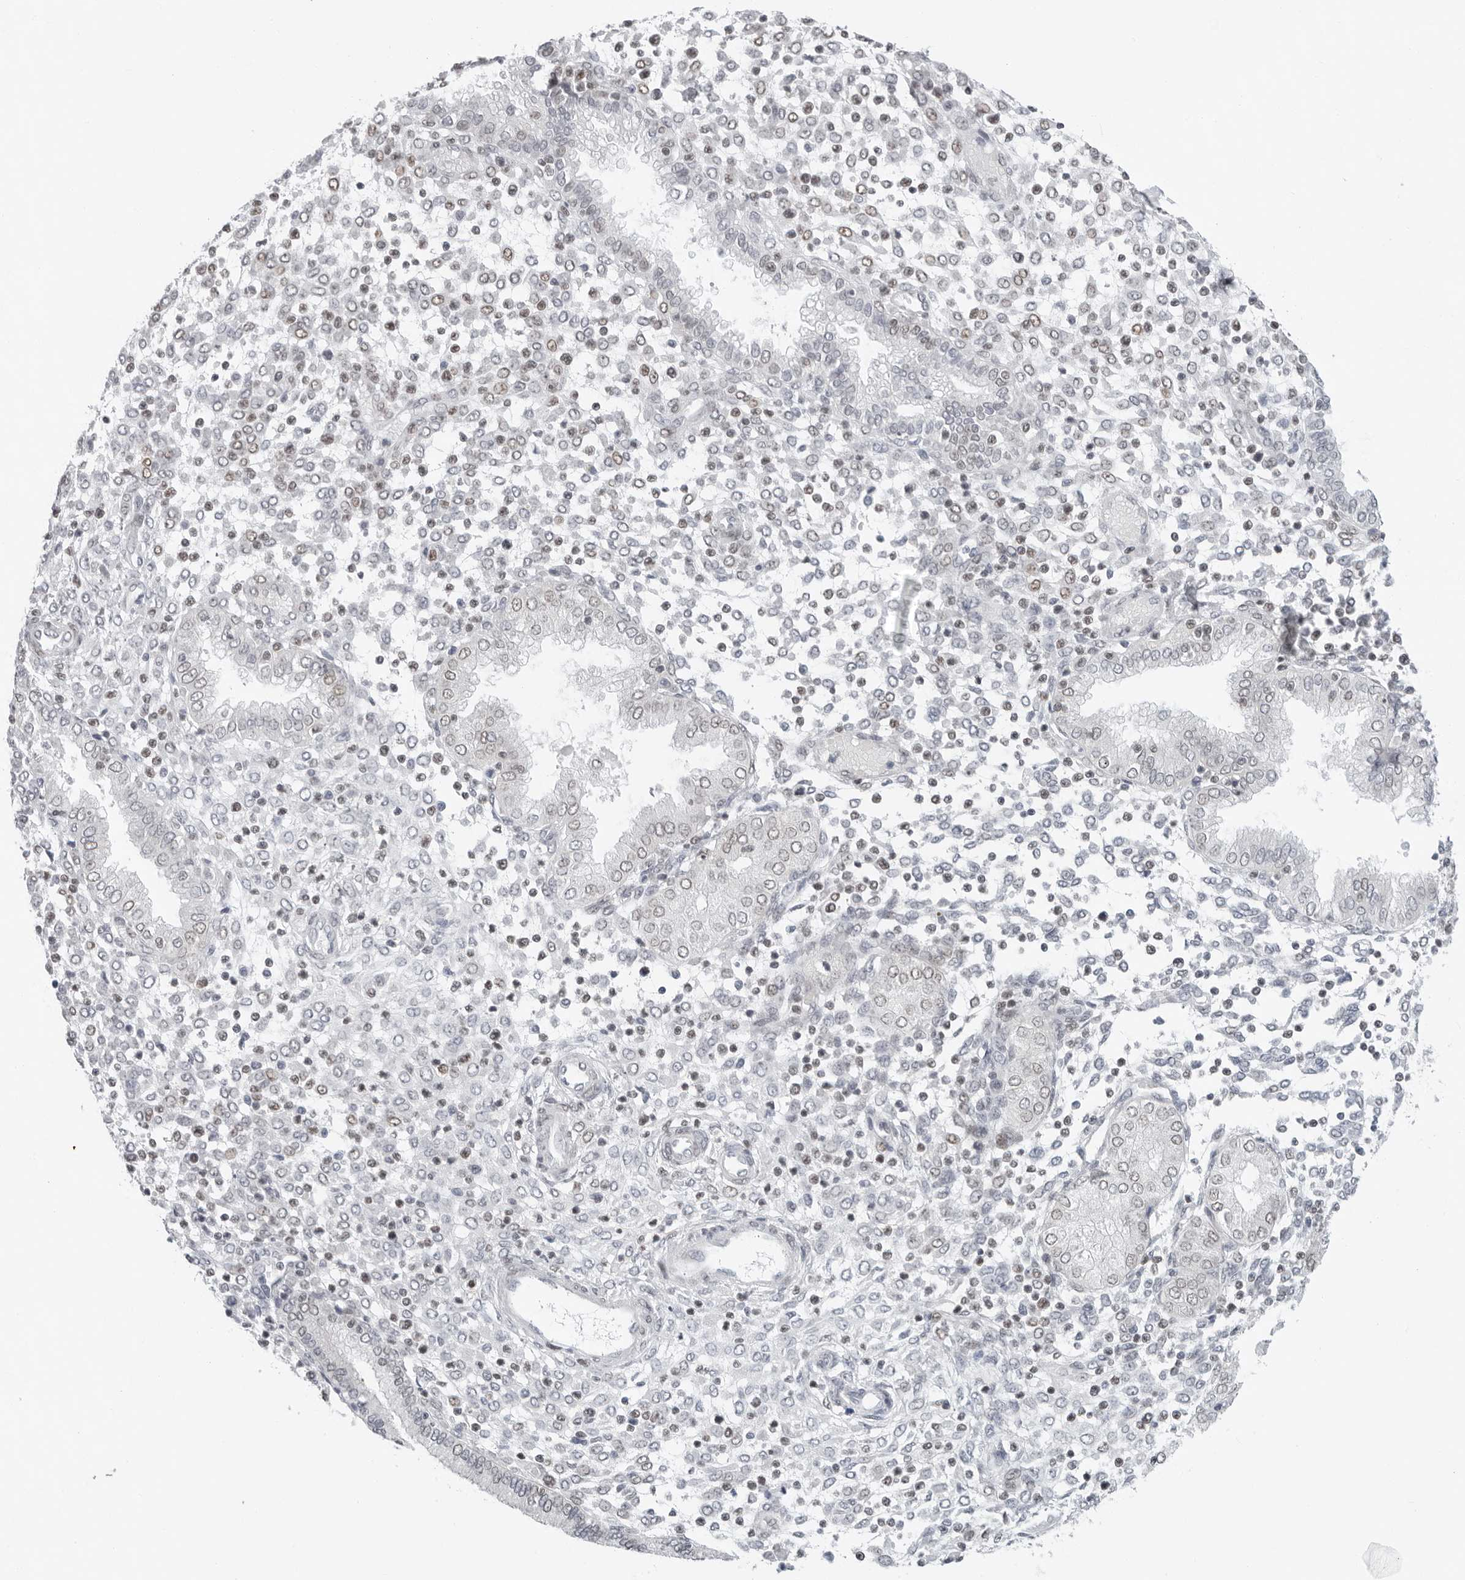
{"staining": {"intensity": "negative", "quantity": "none", "location": "none"}, "tissue": "endometrium", "cell_type": "Cells in endometrial stroma", "image_type": "normal", "snomed": [{"axis": "morphology", "description": "Normal tissue, NOS"}, {"axis": "topography", "description": "Endometrium"}], "caption": "IHC histopathology image of unremarkable endometrium: human endometrium stained with DAB (3,3'-diaminobenzidine) reveals no significant protein staining in cells in endometrial stroma.", "gene": "FOXK2", "patient": {"sex": "female", "age": 53}}